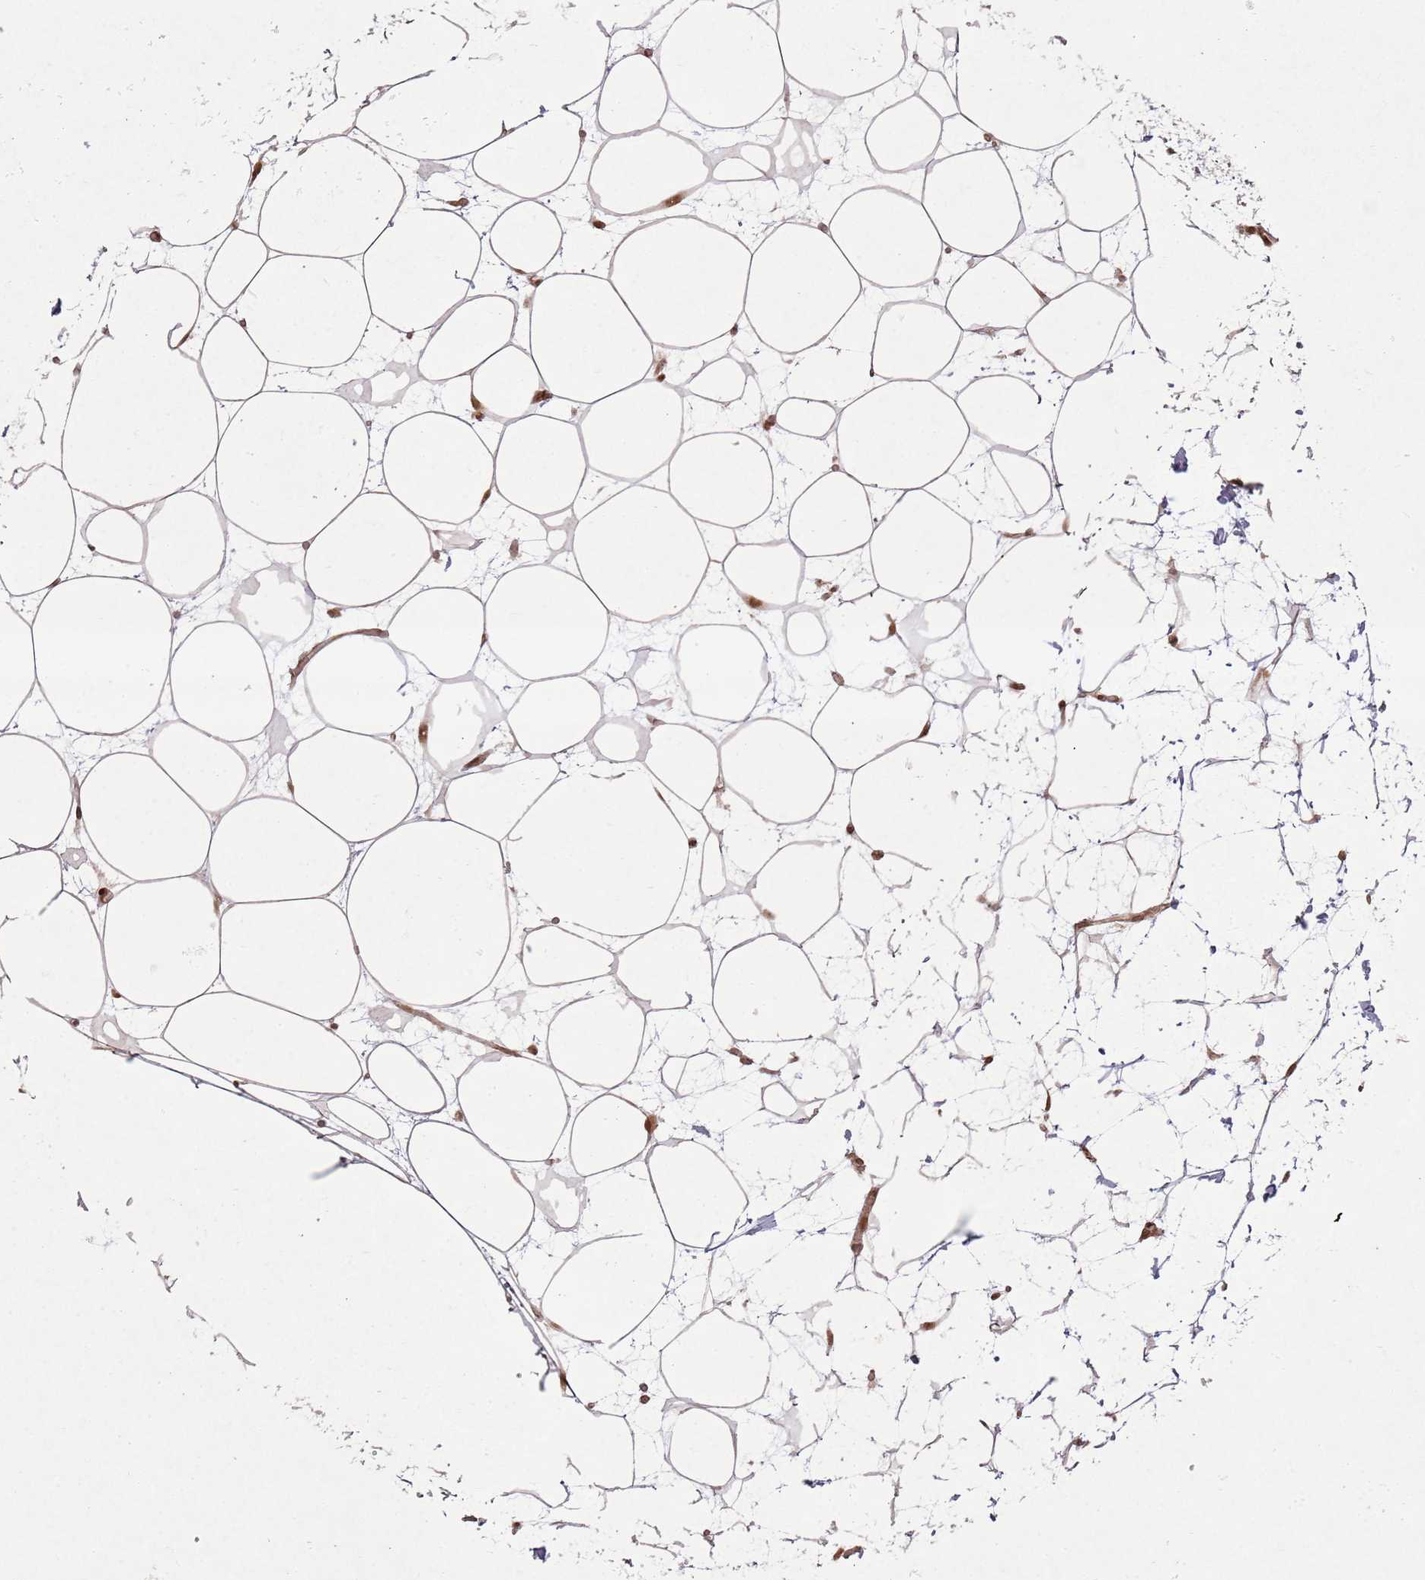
{"staining": {"intensity": "moderate", "quantity": ">75%", "location": "cytoplasmic/membranous,nuclear"}, "tissue": "breast", "cell_type": "Adipocytes", "image_type": "normal", "snomed": [{"axis": "morphology", "description": "Normal tissue, NOS"}, {"axis": "morphology", "description": "Adenoma, NOS"}, {"axis": "topography", "description": "Breast"}], "caption": "Immunohistochemistry (IHC) (DAB (3,3'-diaminobenzidine)) staining of unremarkable human breast shows moderate cytoplasmic/membranous,nuclear protein expression in approximately >75% of adipocytes.", "gene": "KLHL36", "patient": {"sex": "female", "age": 23}}